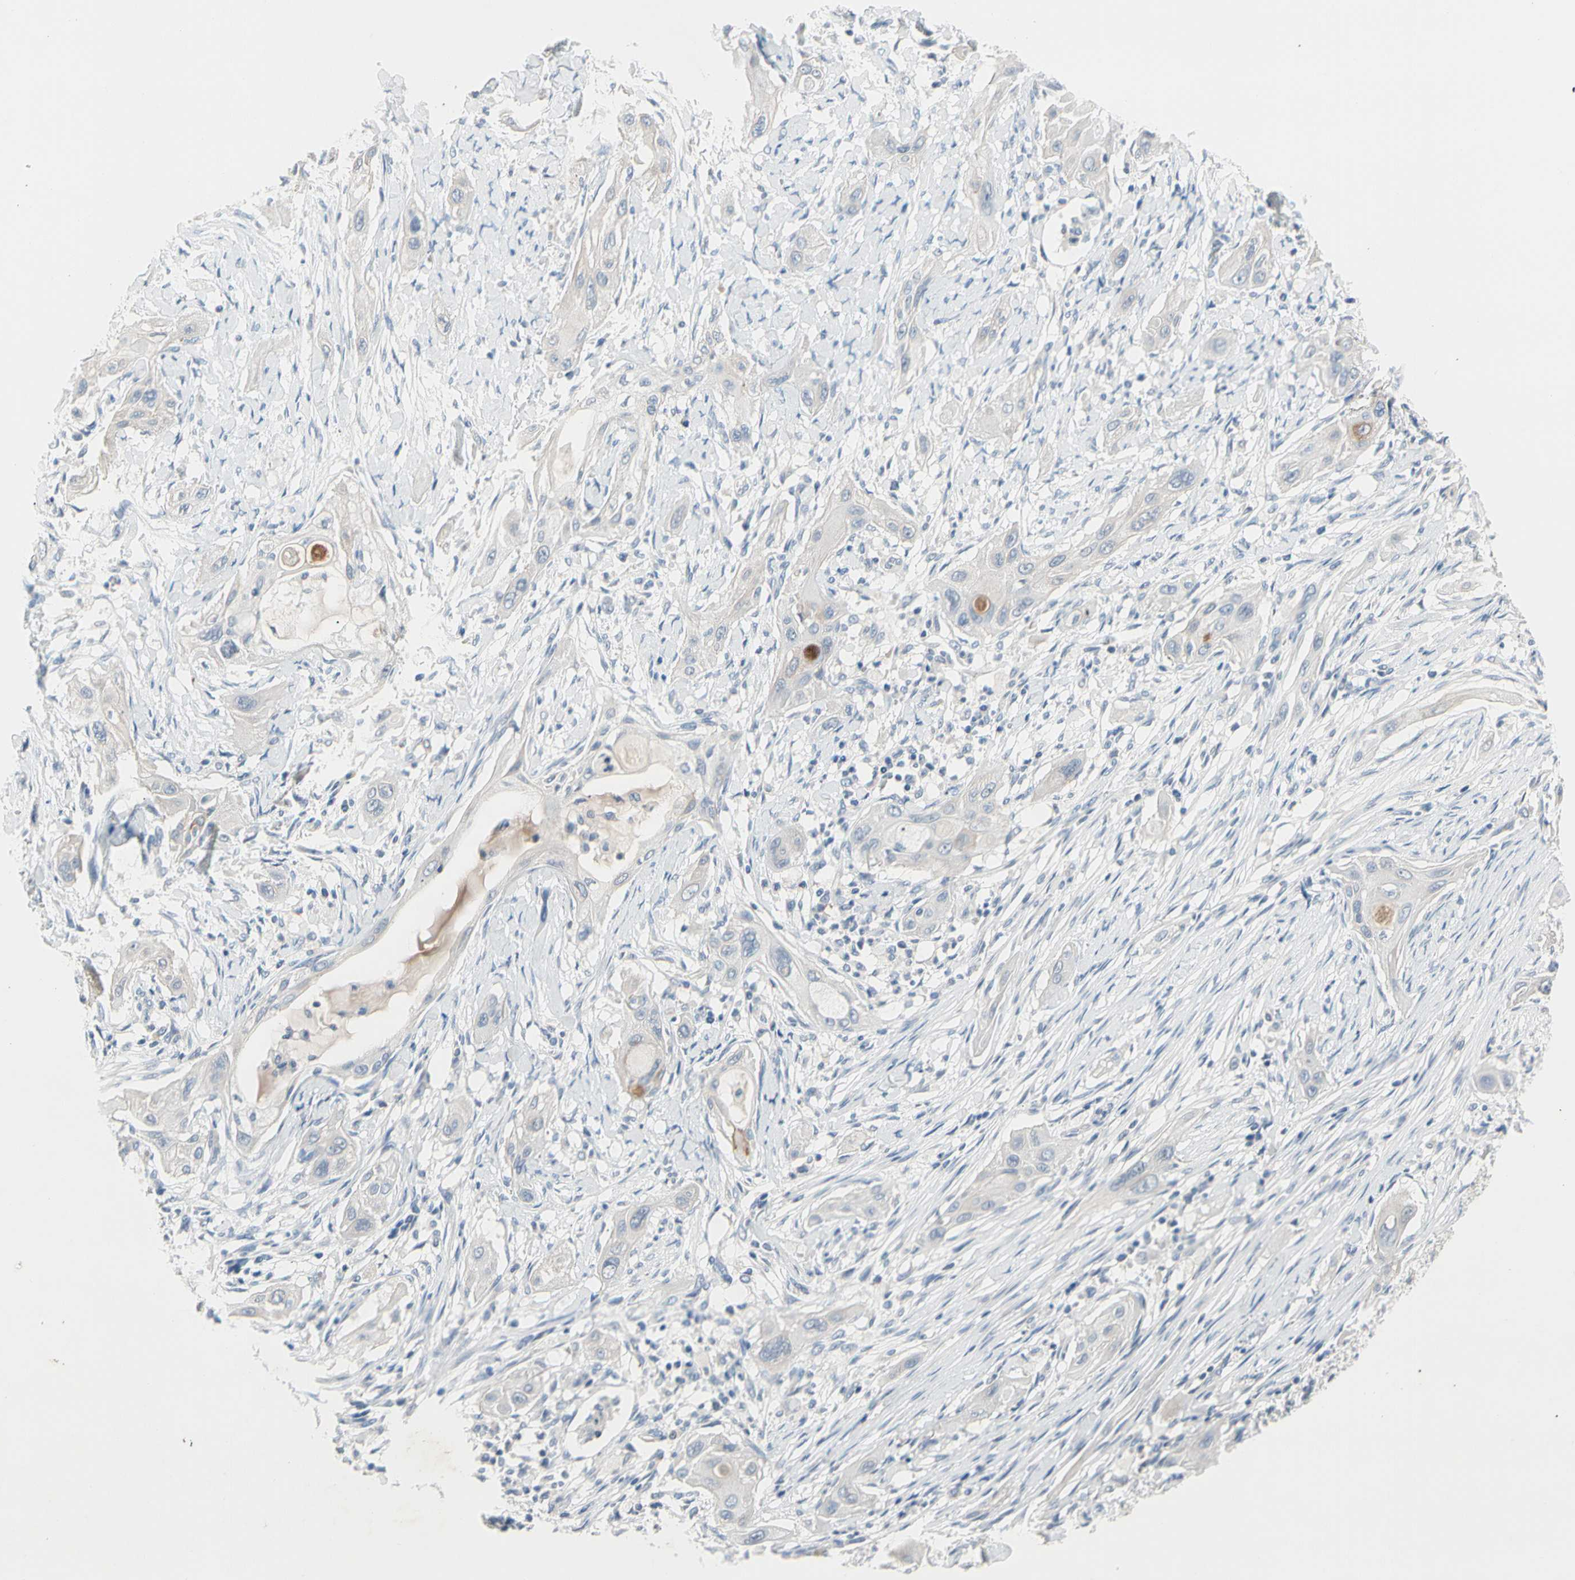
{"staining": {"intensity": "negative", "quantity": "none", "location": "none"}, "tissue": "lung cancer", "cell_type": "Tumor cells", "image_type": "cancer", "snomed": [{"axis": "morphology", "description": "Squamous cell carcinoma, NOS"}, {"axis": "topography", "description": "Lung"}], "caption": "Tumor cells show no significant expression in lung cancer.", "gene": "MARK1", "patient": {"sex": "female", "age": 47}}